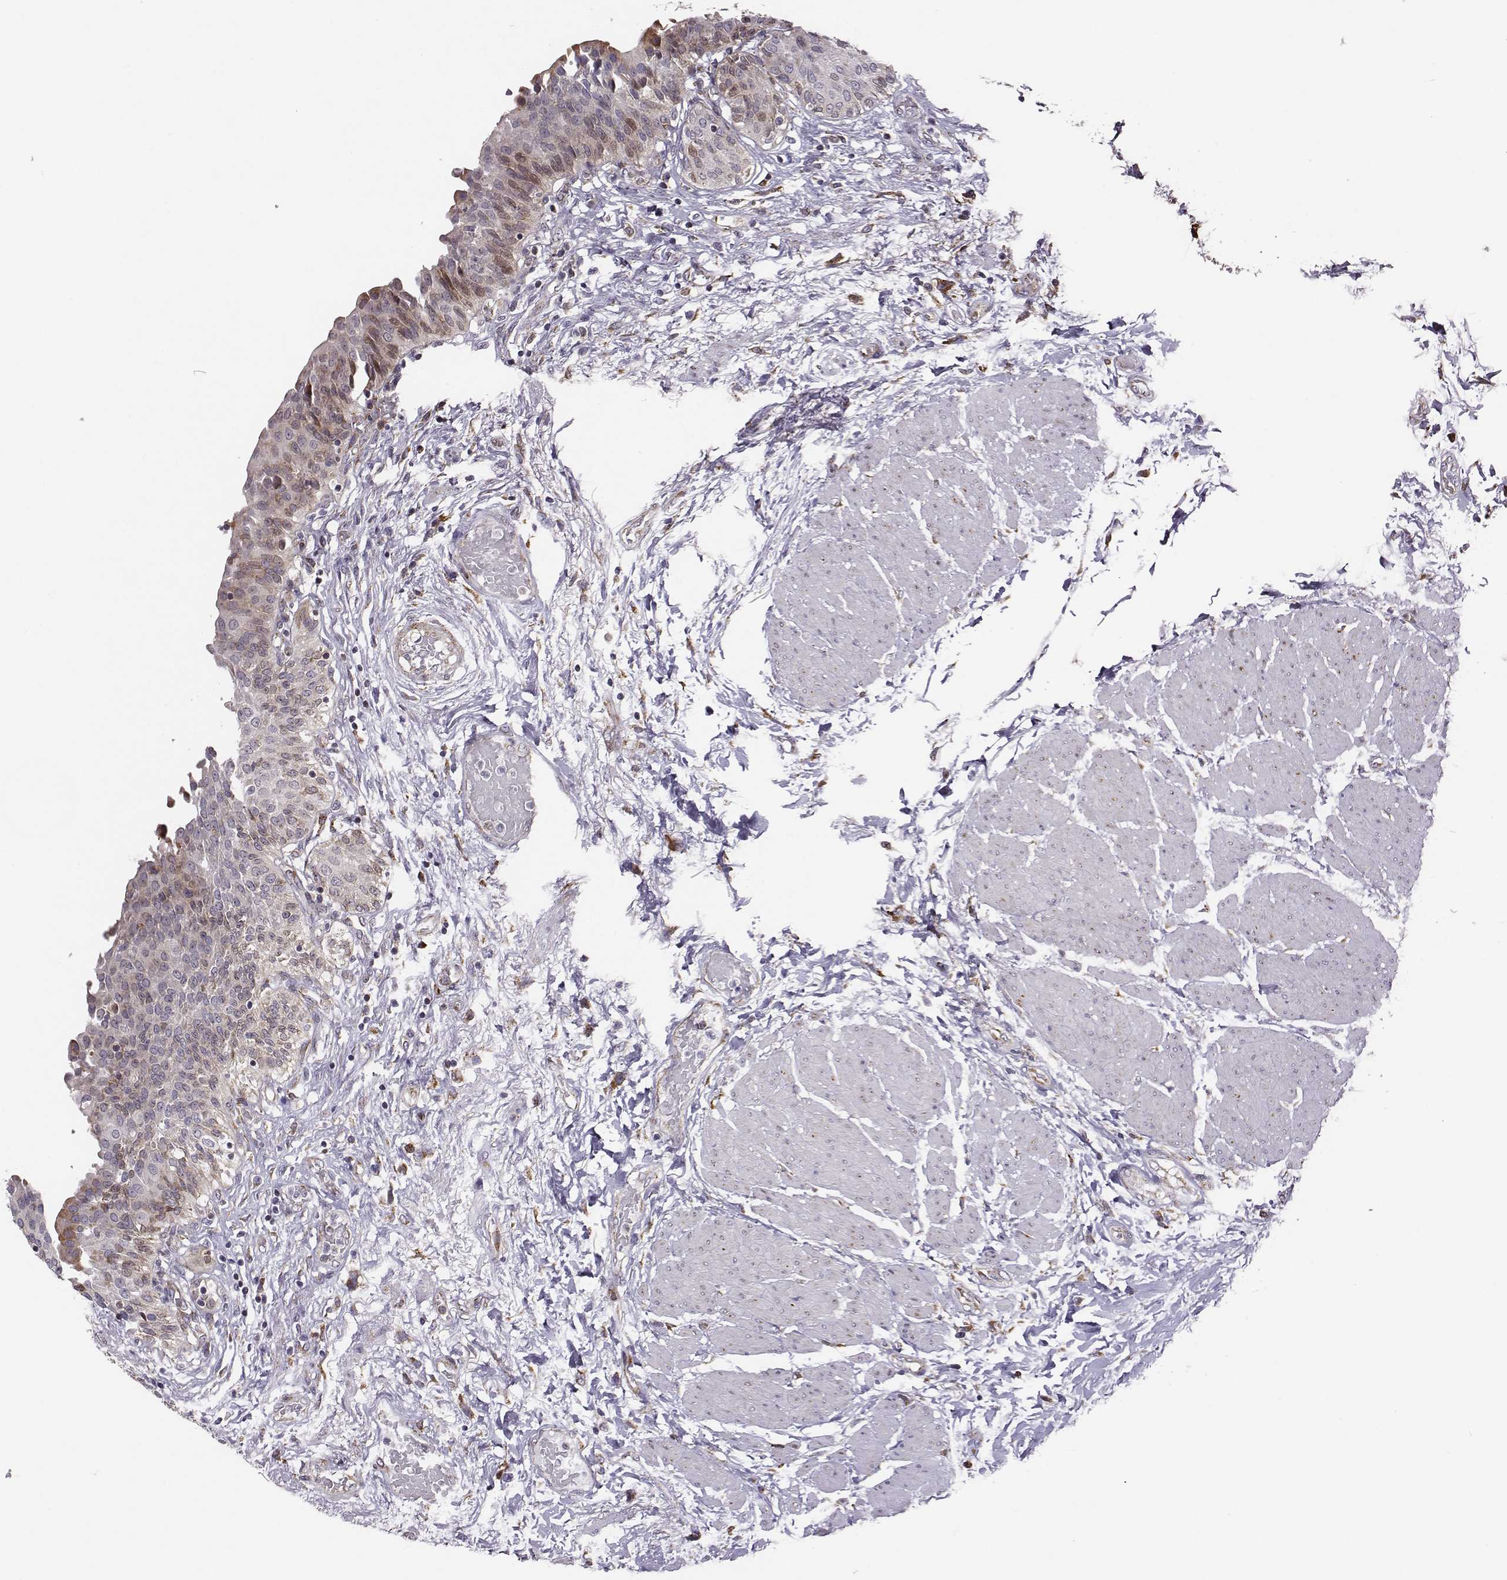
{"staining": {"intensity": "moderate", "quantity": ">75%", "location": "cytoplasmic/membranous"}, "tissue": "urinary bladder", "cell_type": "Urothelial cells", "image_type": "normal", "snomed": [{"axis": "morphology", "description": "Normal tissue, NOS"}, {"axis": "morphology", "description": "Metaplasia, NOS"}, {"axis": "topography", "description": "Urinary bladder"}], "caption": "A histopathology image of human urinary bladder stained for a protein shows moderate cytoplasmic/membranous brown staining in urothelial cells. (DAB IHC, brown staining for protein, blue staining for nuclei).", "gene": "SELENOI", "patient": {"sex": "male", "age": 68}}